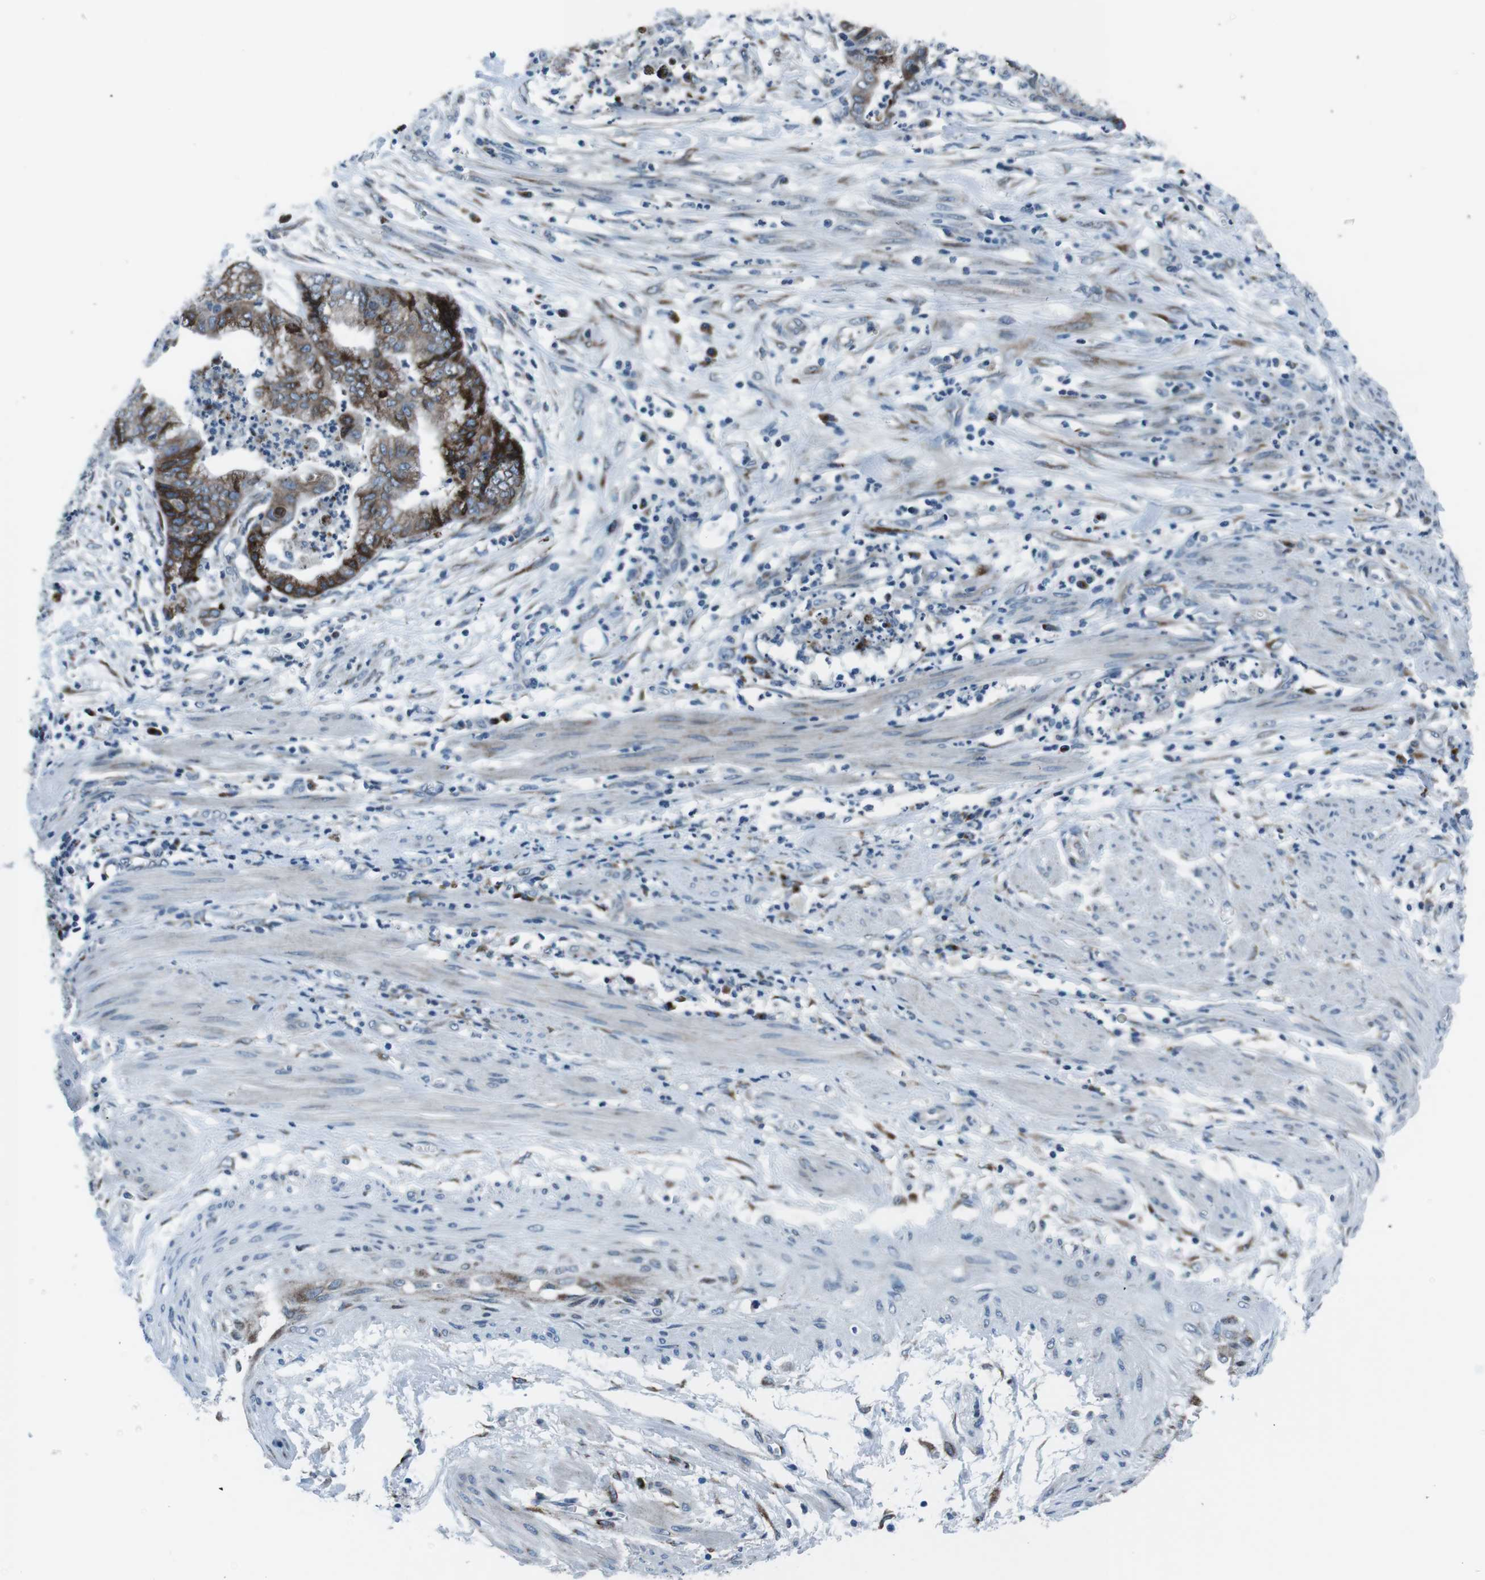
{"staining": {"intensity": "moderate", "quantity": "25%-75%", "location": "cytoplasmic/membranous"}, "tissue": "endometrial cancer", "cell_type": "Tumor cells", "image_type": "cancer", "snomed": [{"axis": "morphology", "description": "Necrosis, NOS"}, {"axis": "morphology", "description": "Adenocarcinoma, NOS"}, {"axis": "topography", "description": "Endometrium"}], "caption": "Endometrial cancer stained with immunohistochemistry displays moderate cytoplasmic/membranous staining in approximately 25%-75% of tumor cells.", "gene": "NUCB2", "patient": {"sex": "female", "age": 79}}